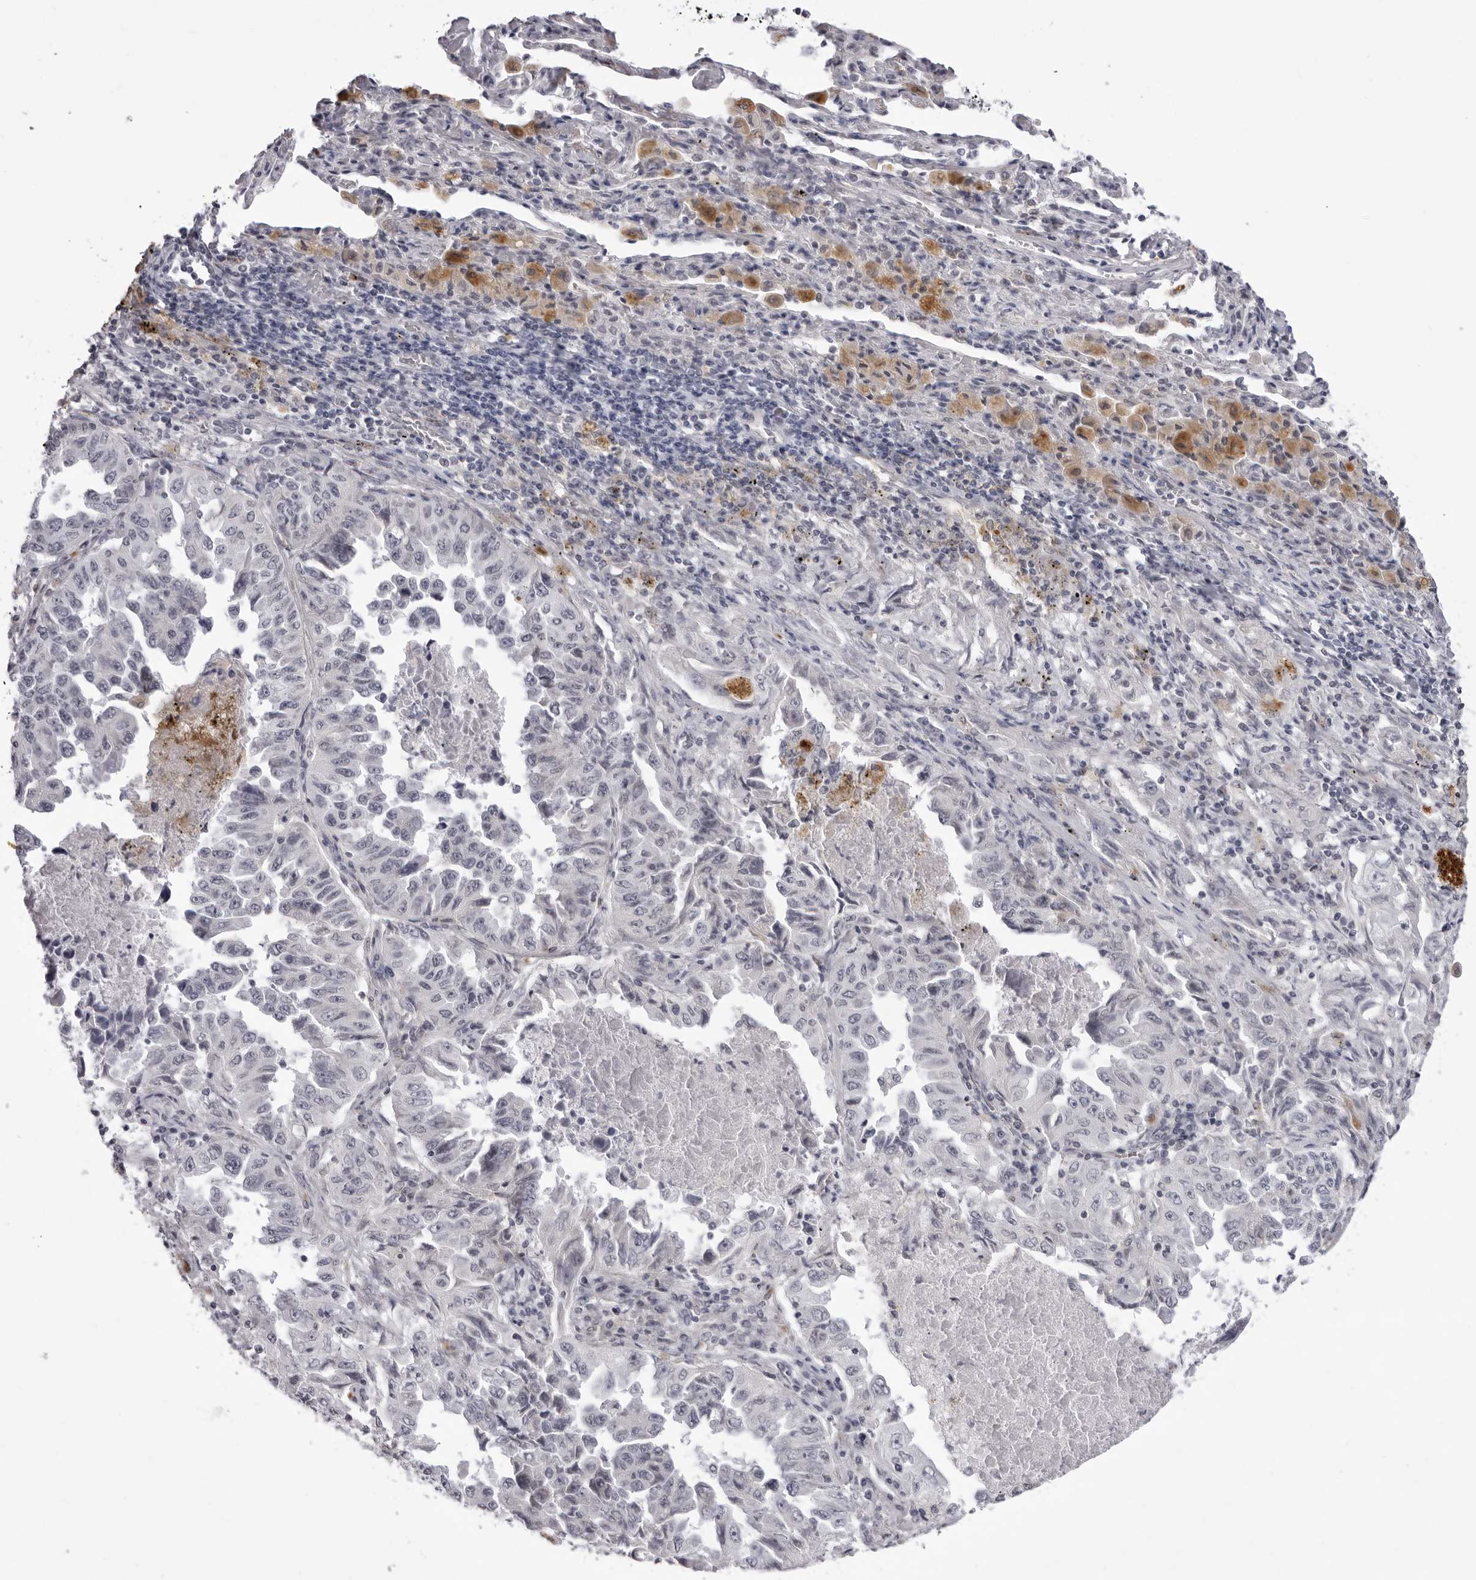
{"staining": {"intensity": "negative", "quantity": "none", "location": "none"}, "tissue": "lung cancer", "cell_type": "Tumor cells", "image_type": "cancer", "snomed": [{"axis": "morphology", "description": "Adenocarcinoma, NOS"}, {"axis": "topography", "description": "Lung"}], "caption": "A high-resolution histopathology image shows immunohistochemistry (IHC) staining of adenocarcinoma (lung), which displays no significant staining in tumor cells.", "gene": "SUGCT", "patient": {"sex": "female", "age": 51}}